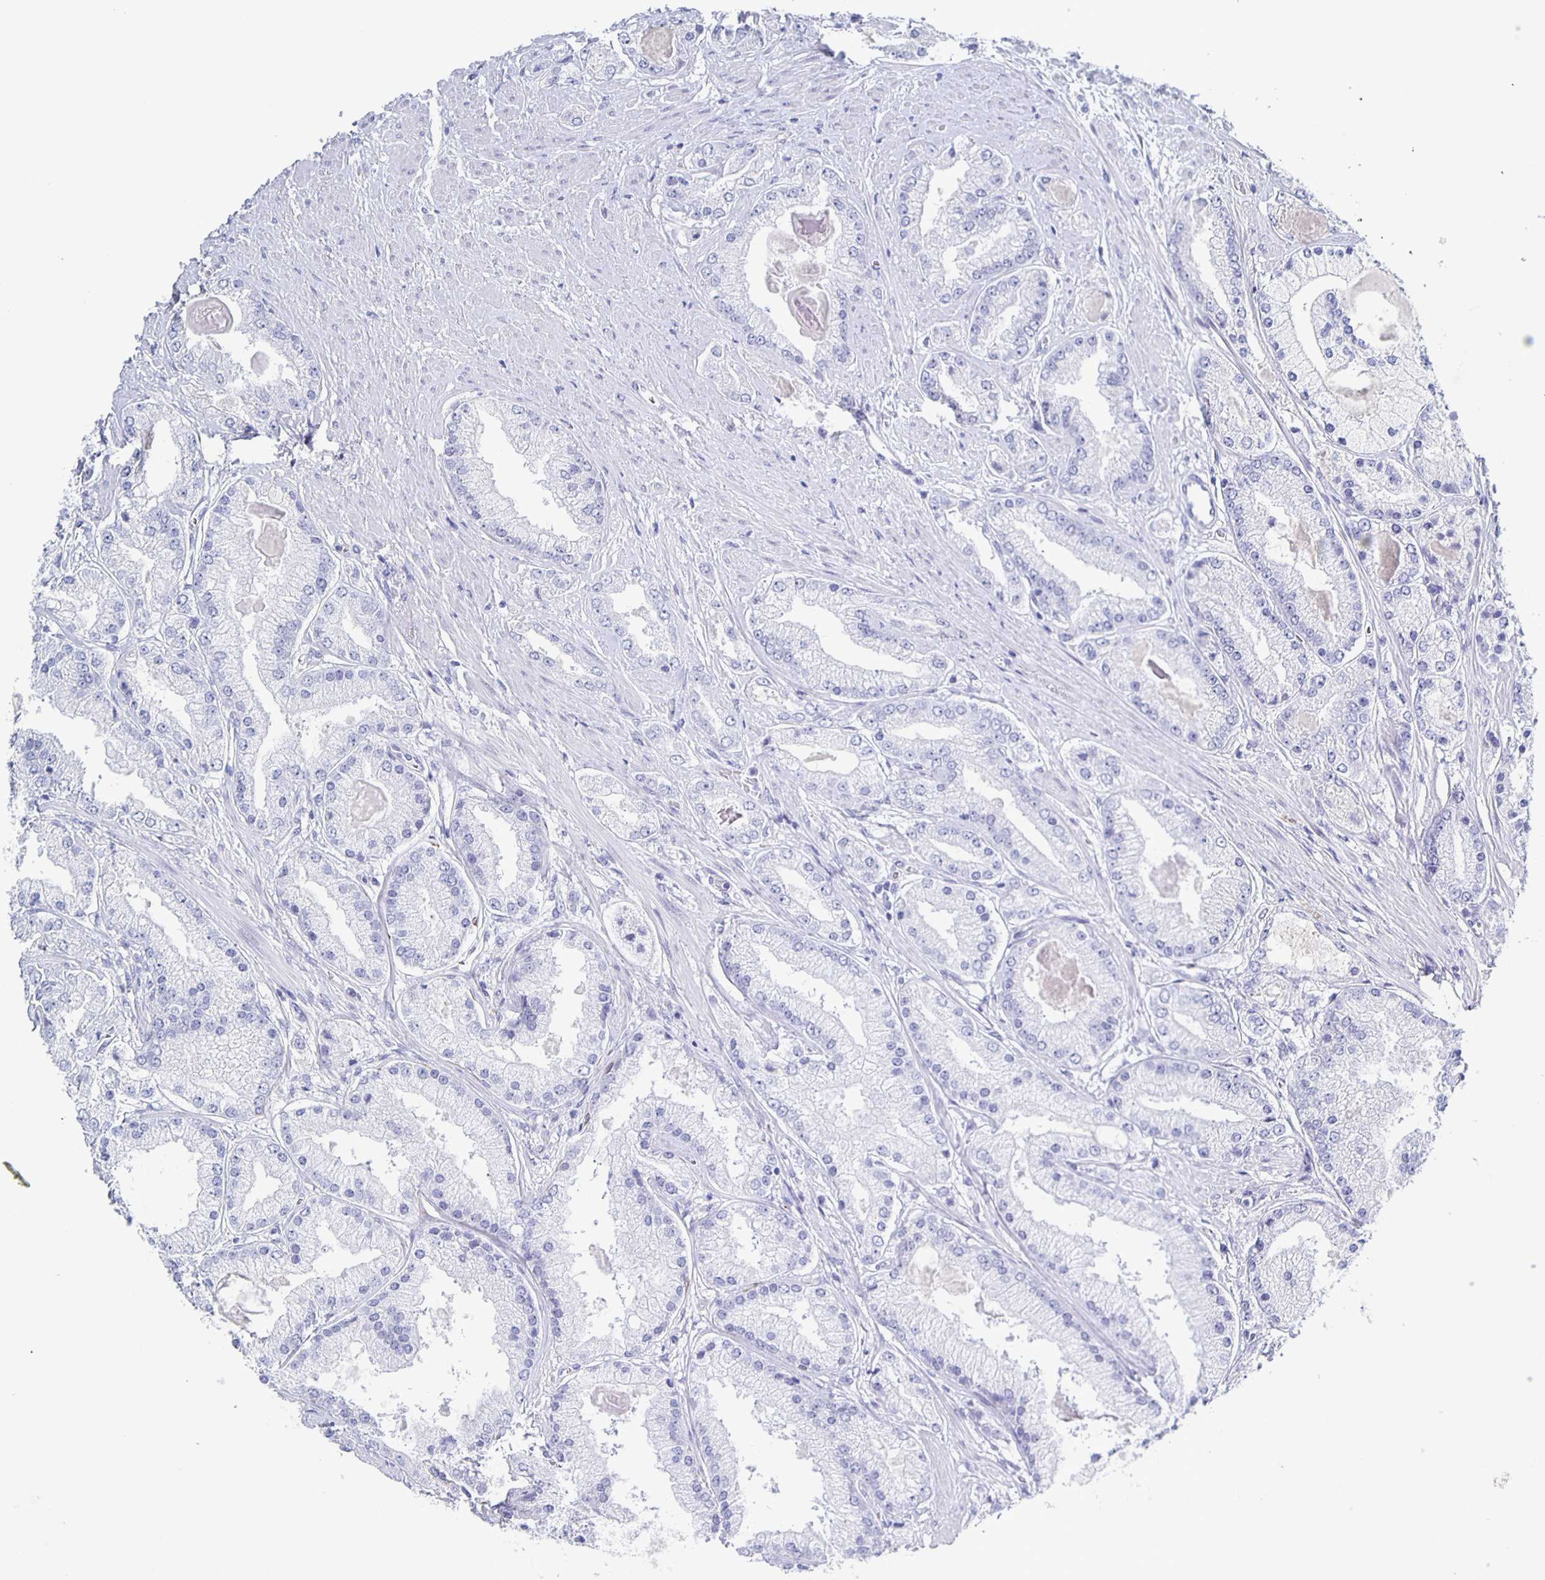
{"staining": {"intensity": "negative", "quantity": "none", "location": "none"}, "tissue": "prostate cancer", "cell_type": "Tumor cells", "image_type": "cancer", "snomed": [{"axis": "morphology", "description": "Adenocarcinoma, High grade"}, {"axis": "topography", "description": "Prostate"}], "caption": "Protein analysis of prostate cancer shows no significant expression in tumor cells.", "gene": "CCDC17", "patient": {"sex": "male", "age": 67}}